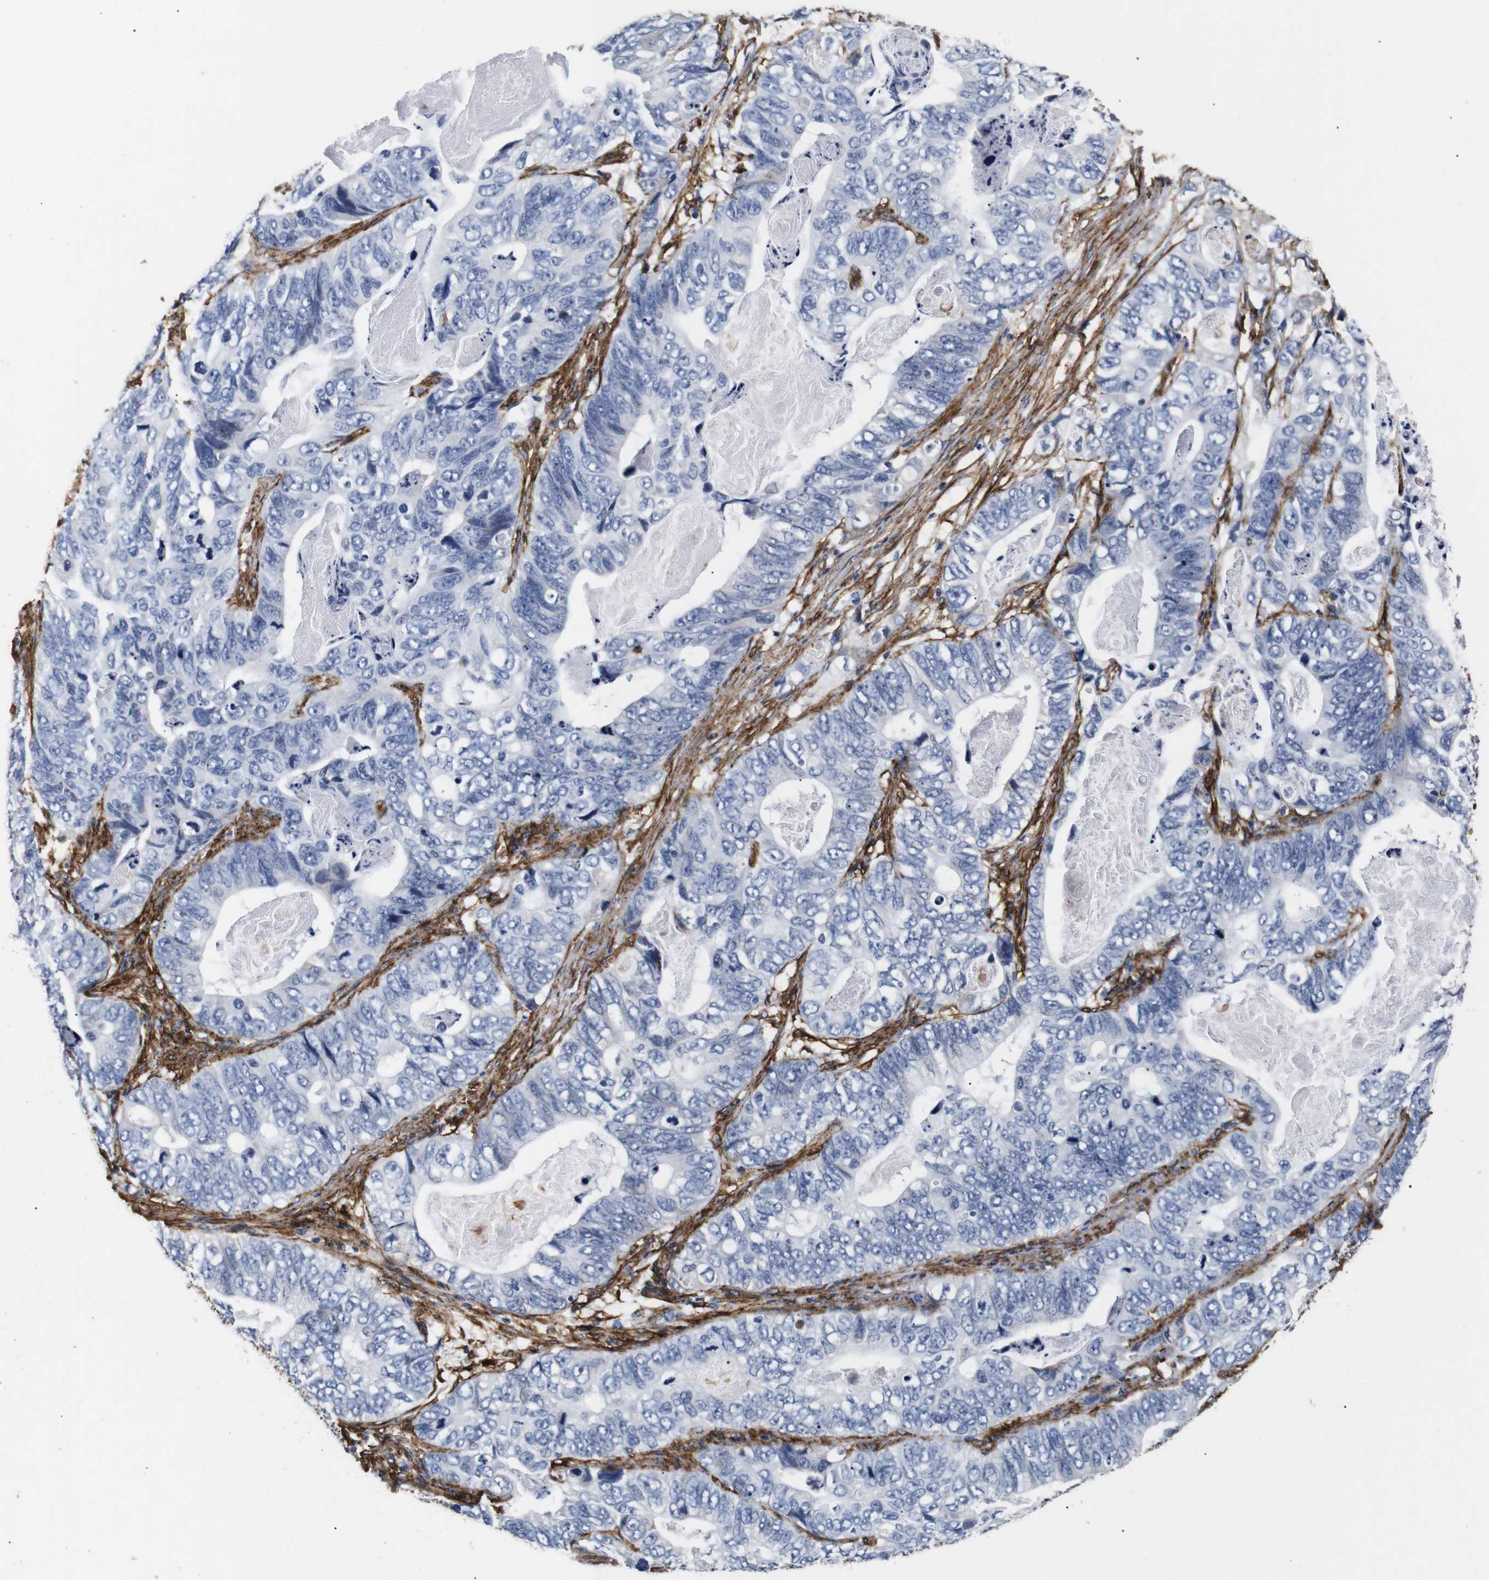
{"staining": {"intensity": "negative", "quantity": "none", "location": "none"}, "tissue": "stomach cancer", "cell_type": "Tumor cells", "image_type": "cancer", "snomed": [{"axis": "morphology", "description": "Adenocarcinoma, NOS"}, {"axis": "topography", "description": "Stomach"}], "caption": "Immunohistochemical staining of stomach adenocarcinoma demonstrates no significant positivity in tumor cells.", "gene": "CAV2", "patient": {"sex": "female", "age": 89}}